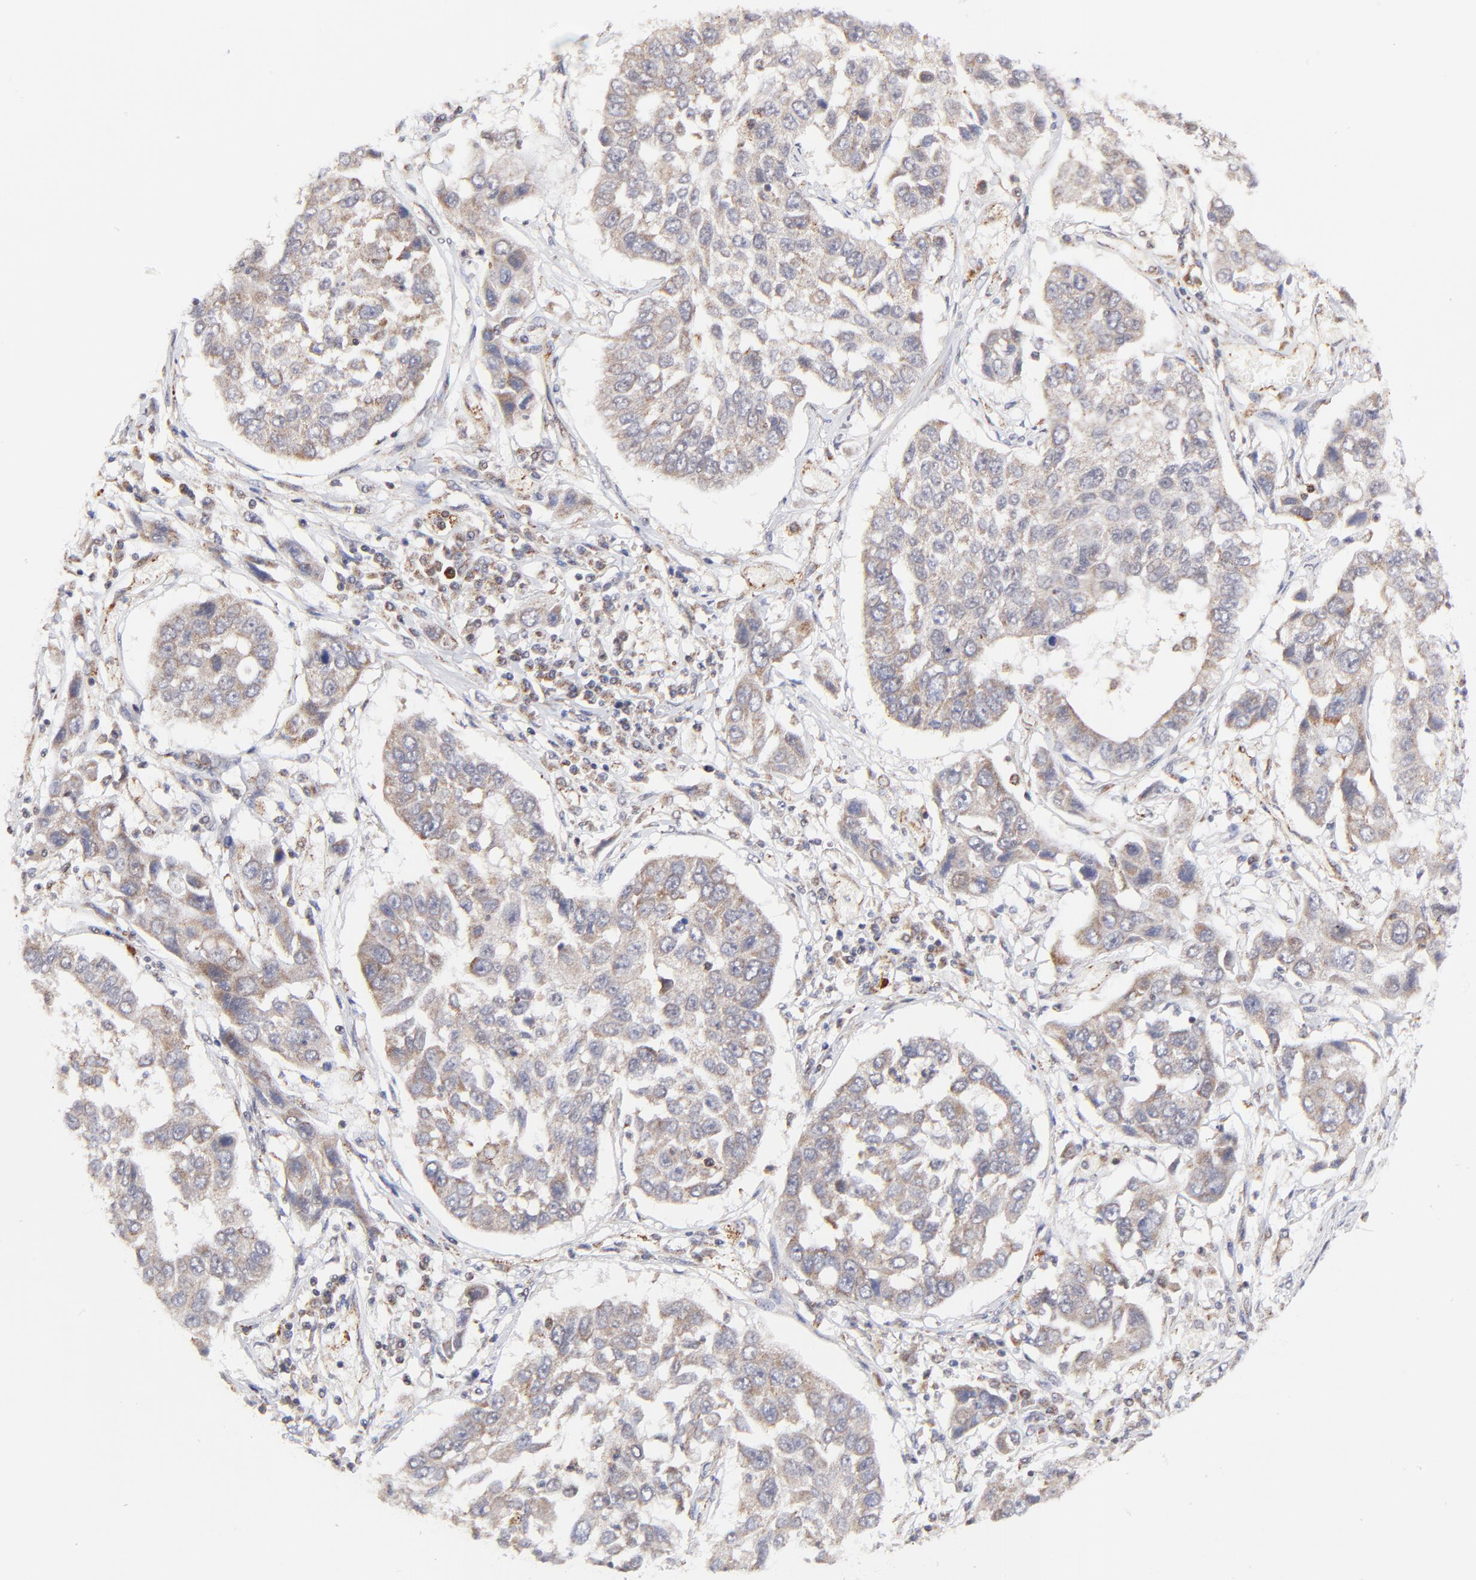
{"staining": {"intensity": "weak", "quantity": "25%-75%", "location": "cytoplasmic/membranous"}, "tissue": "lung cancer", "cell_type": "Tumor cells", "image_type": "cancer", "snomed": [{"axis": "morphology", "description": "Squamous cell carcinoma, NOS"}, {"axis": "topography", "description": "Lung"}], "caption": "Squamous cell carcinoma (lung) stained for a protein displays weak cytoplasmic/membranous positivity in tumor cells.", "gene": "MAP2K7", "patient": {"sex": "male", "age": 71}}